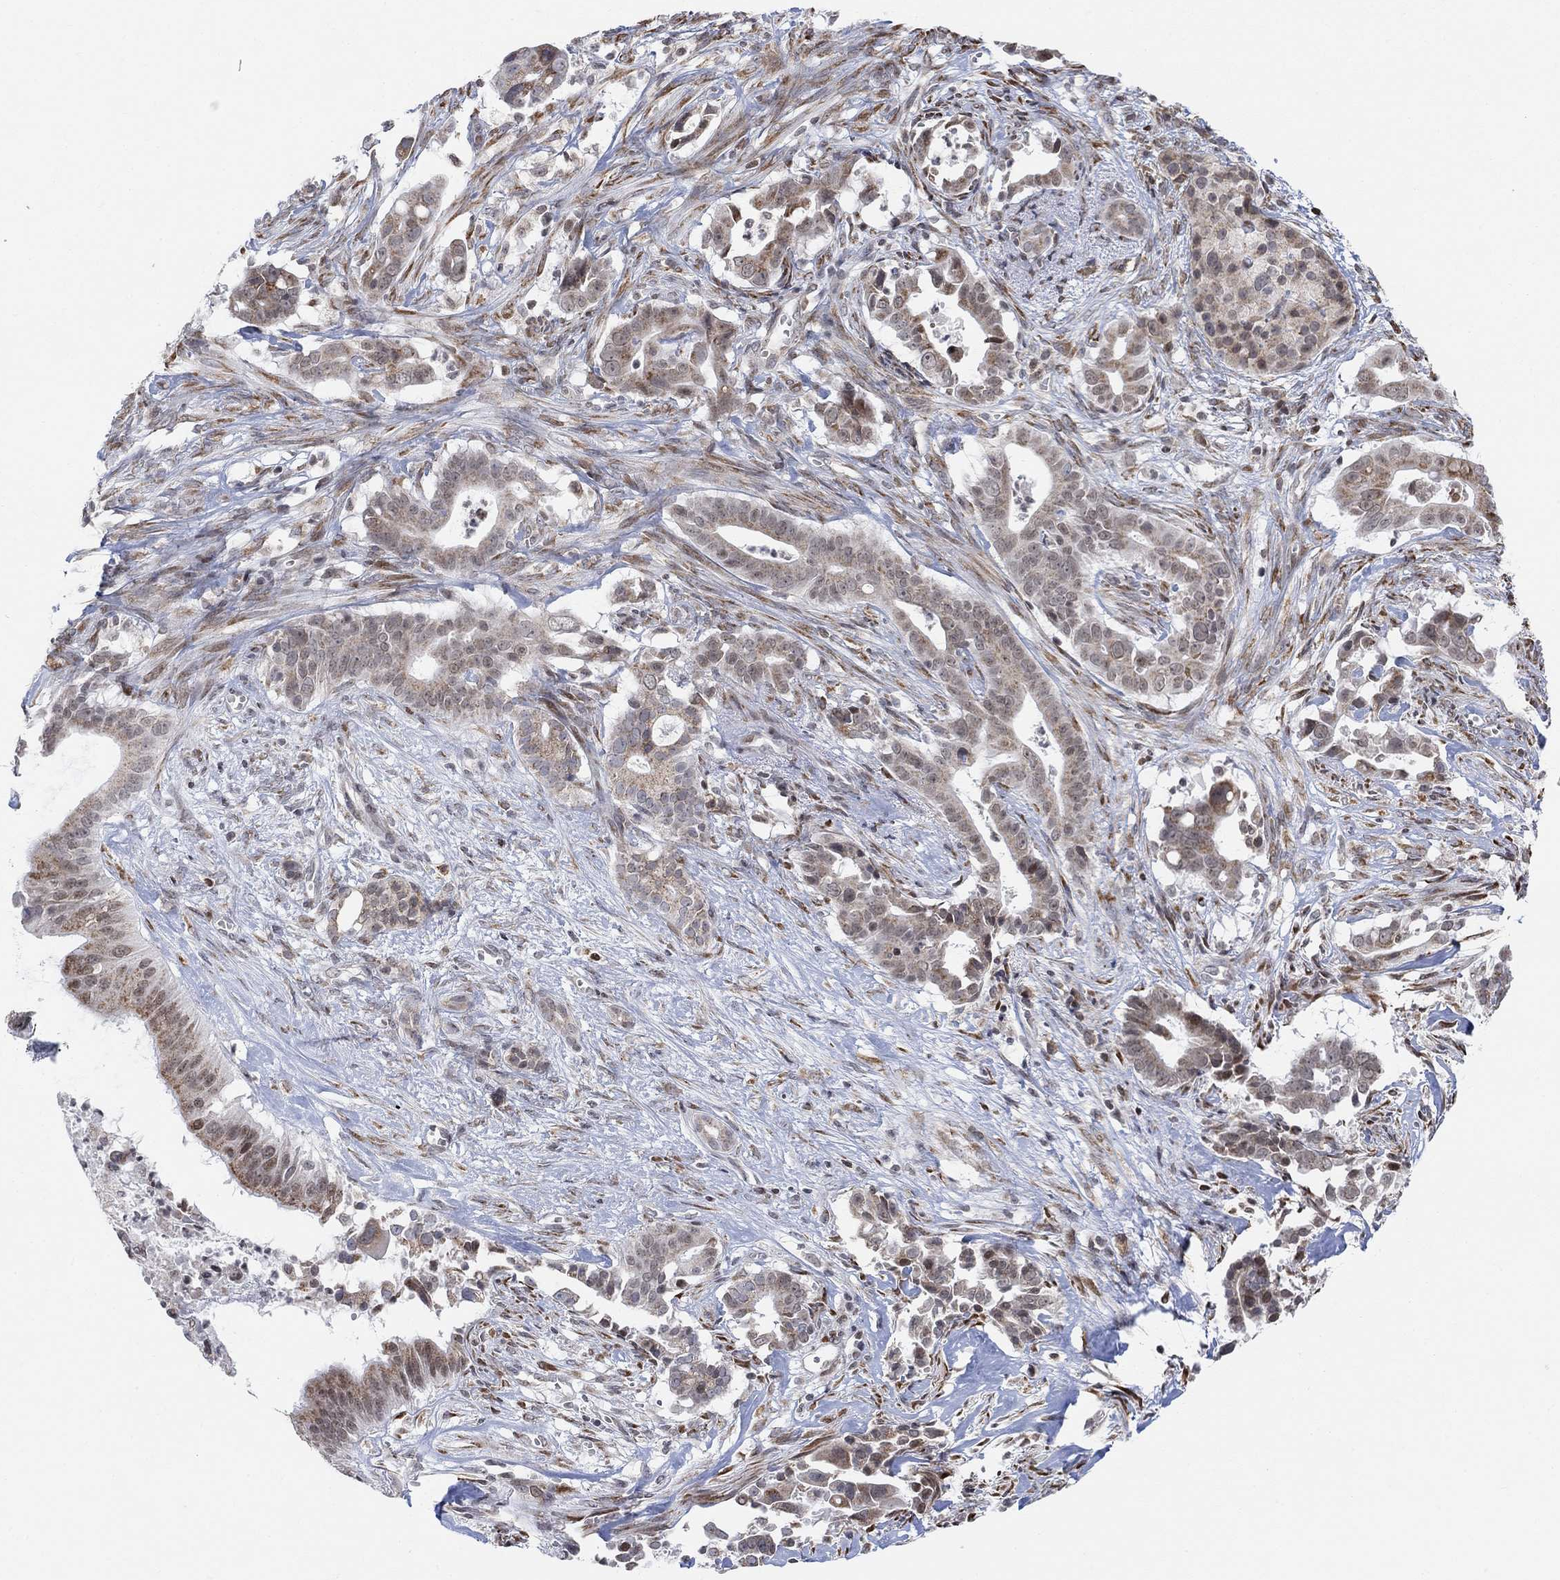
{"staining": {"intensity": "weak", "quantity": "<25%", "location": "cytoplasmic/membranous"}, "tissue": "pancreatic cancer", "cell_type": "Tumor cells", "image_type": "cancer", "snomed": [{"axis": "morphology", "description": "Adenocarcinoma, NOS"}, {"axis": "topography", "description": "Pancreas"}], "caption": "Image shows no protein positivity in tumor cells of pancreatic cancer tissue. (Immunohistochemistry, brightfield microscopy, high magnification).", "gene": "ABHD14A", "patient": {"sex": "male", "age": 61}}